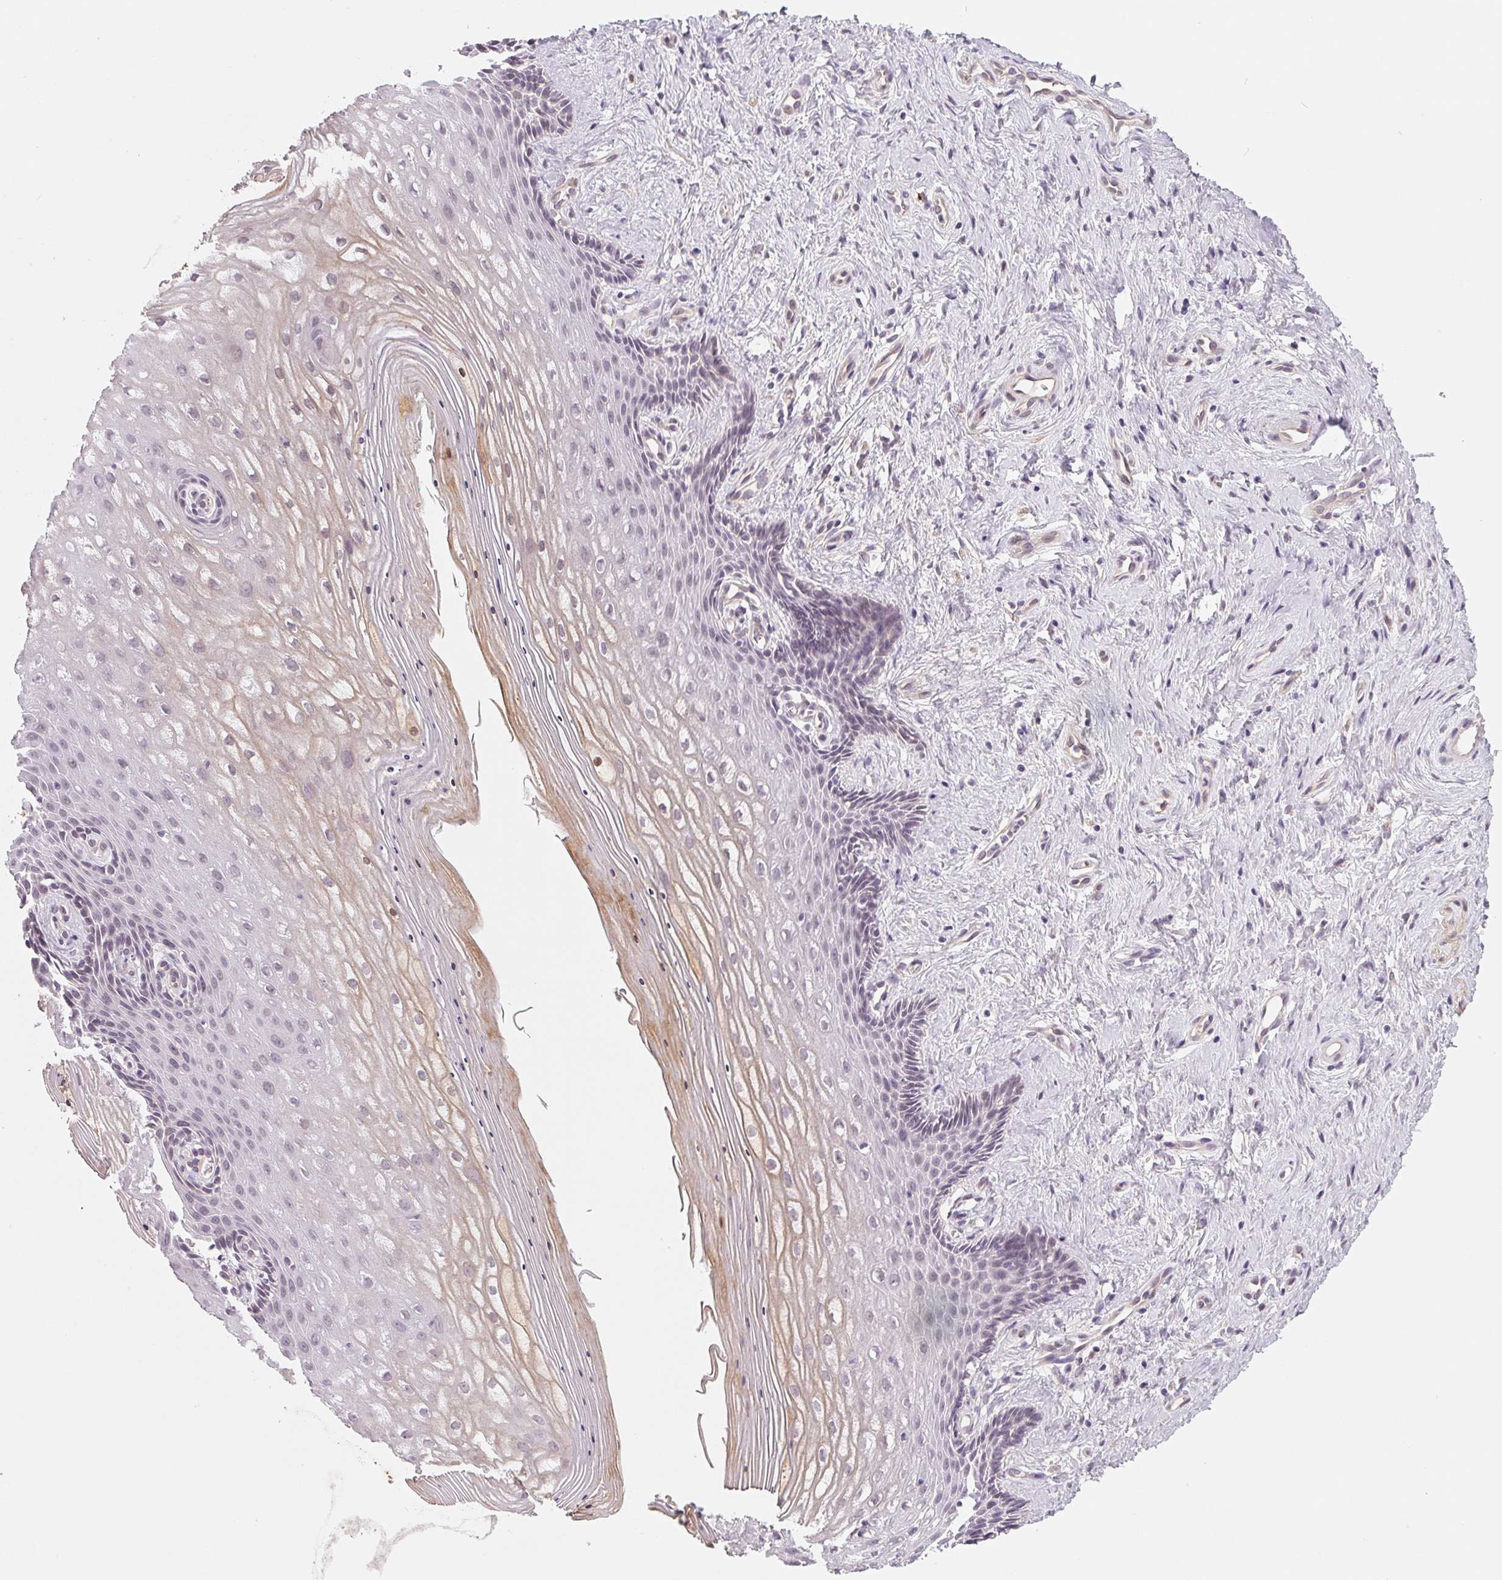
{"staining": {"intensity": "weak", "quantity": "<25%", "location": "cytoplasmic/membranous"}, "tissue": "vagina", "cell_type": "Squamous epithelial cells", "image_type": "normal", "snomed": [{"axis": "morphology", "description": "Normal tissue, NOS"}, {"axis": "topography", "description": "Vagina"}], "caption": "Immunohistochemistry (IHC) micrograph of unremarkable vagina stained for a protein (brown), which displays no staining in squamous epithelial cells. (DAB immunohistochemistry, high magnification).", "gene": "CFC1B", "patient": {"sex": "female", "age": 42}}